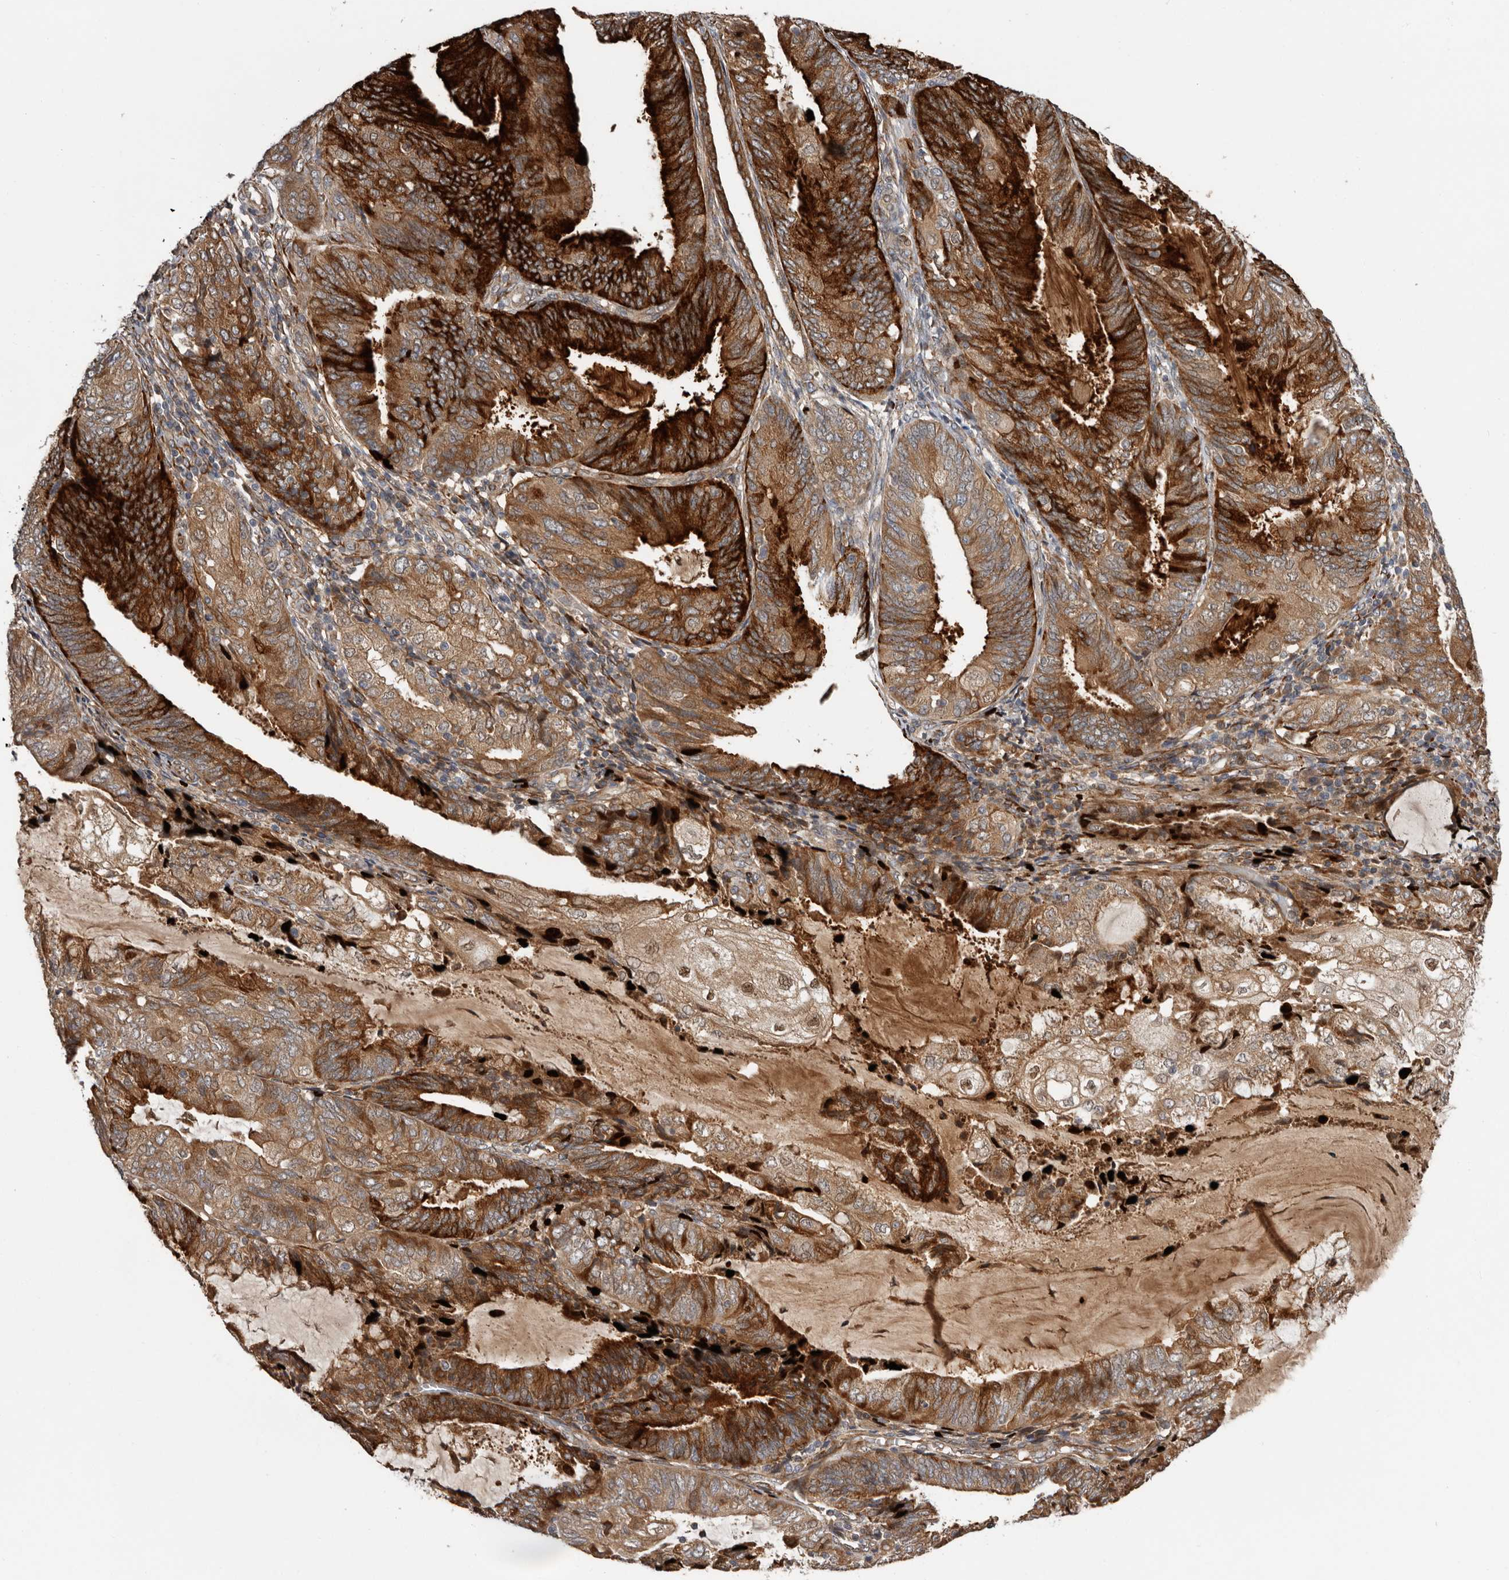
{"staining": {"intensity": "strong", "quantity": ">75%", "location": "cytoplasmic/membranous"}, "tissue": "endometrial cancer", "cell_type": "Tumor cells", "image_type": "cancer", "snomed": [{"axis": "morphology", "description": "Adenocarcinoma, NOS"}, {"axis": "topography", "description": "Endometrium"}], "caption": "About >75% of tumor cells in endometrial adenocarcinoma display strong cytoplasmic/membranous protein expression as visualized by brown immunohistochemical staining.", "gene": "MTF1", "patient": {"sex": "female", "age": 81}}